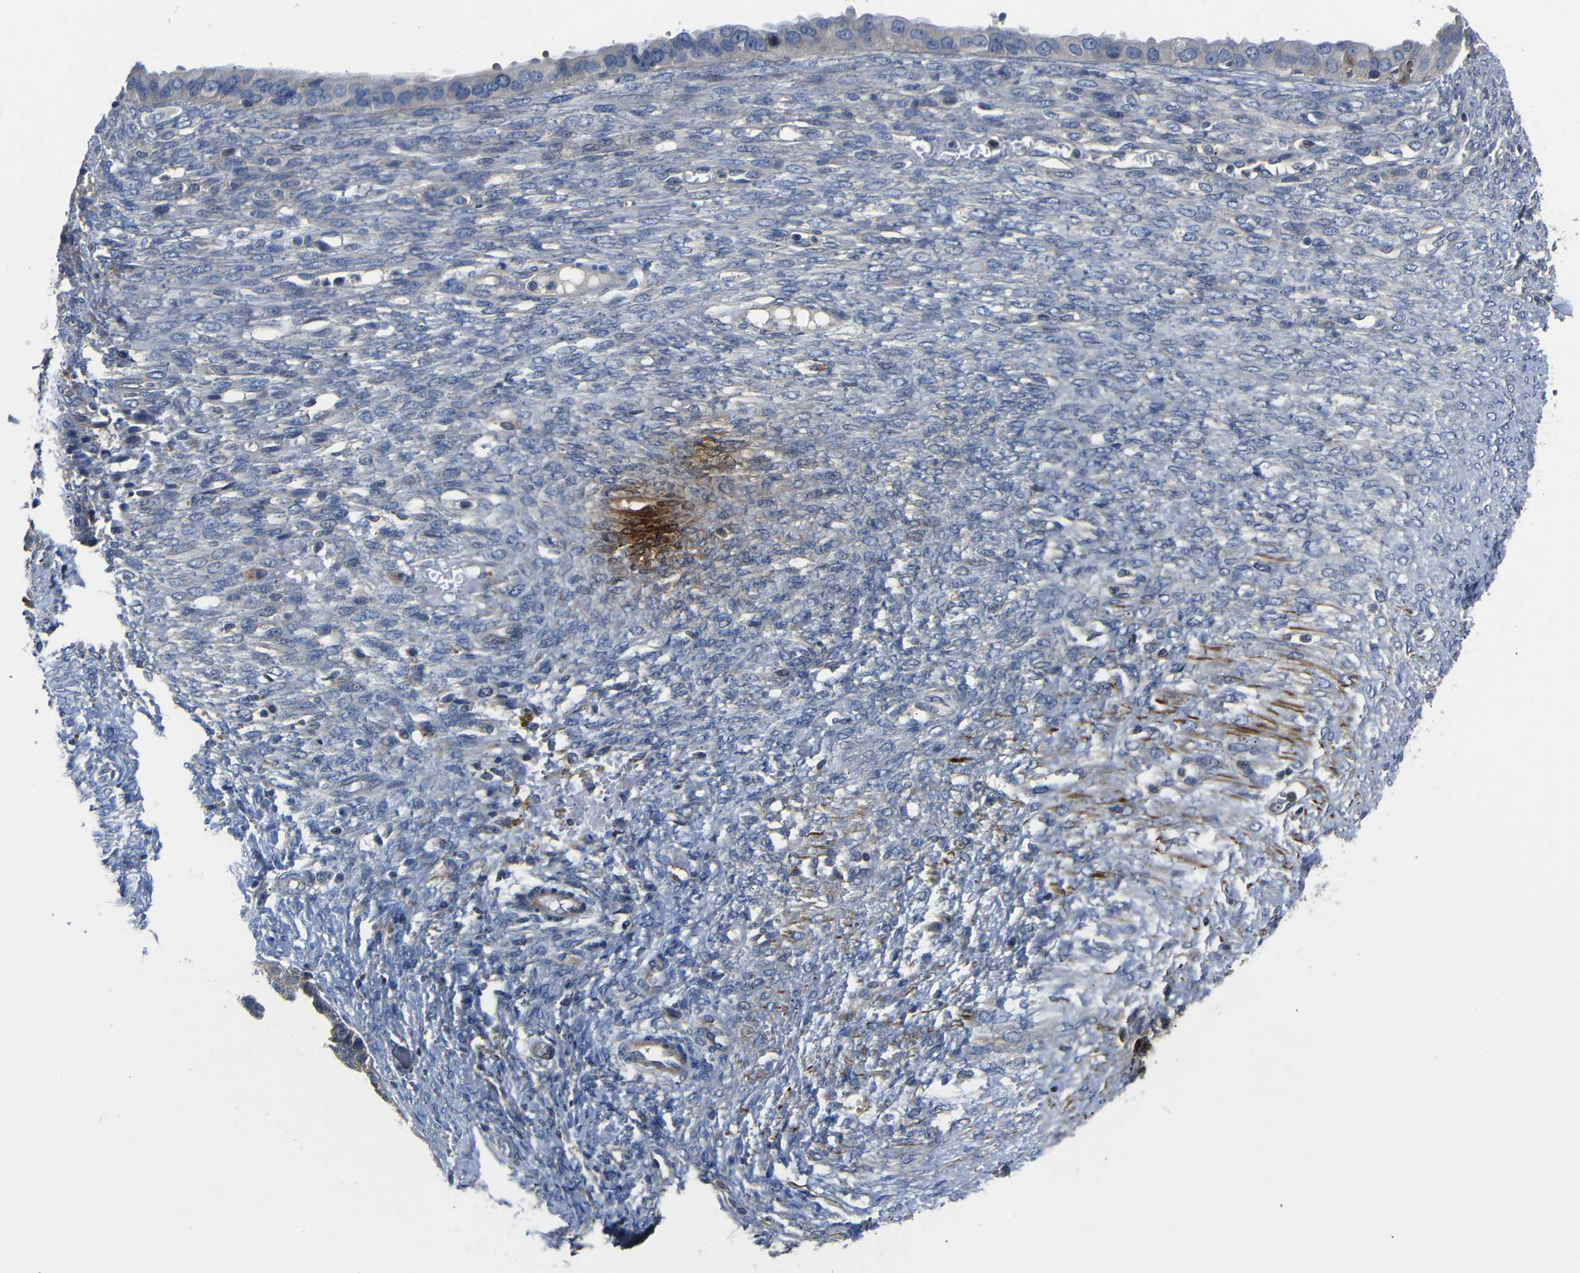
{"staining": {"intensity": "negative", "quantity": "none", "location": "none"}, "tissue": "ovarian cancer", "cell_type": "Tumor cells", "image_type": "cancer", "snomed": [{"axis": "morphology", "description": "Cystadenocarcinoma, serous, NOS"}, {"axis": "topography", "description": "Ovary"}], "caption": "Ovarian cancer was stained to show a protein in brown. There is no significant expression in tumor cells.", "gene": "AFDN", "patient": {"sex": "female", "age": 58}}